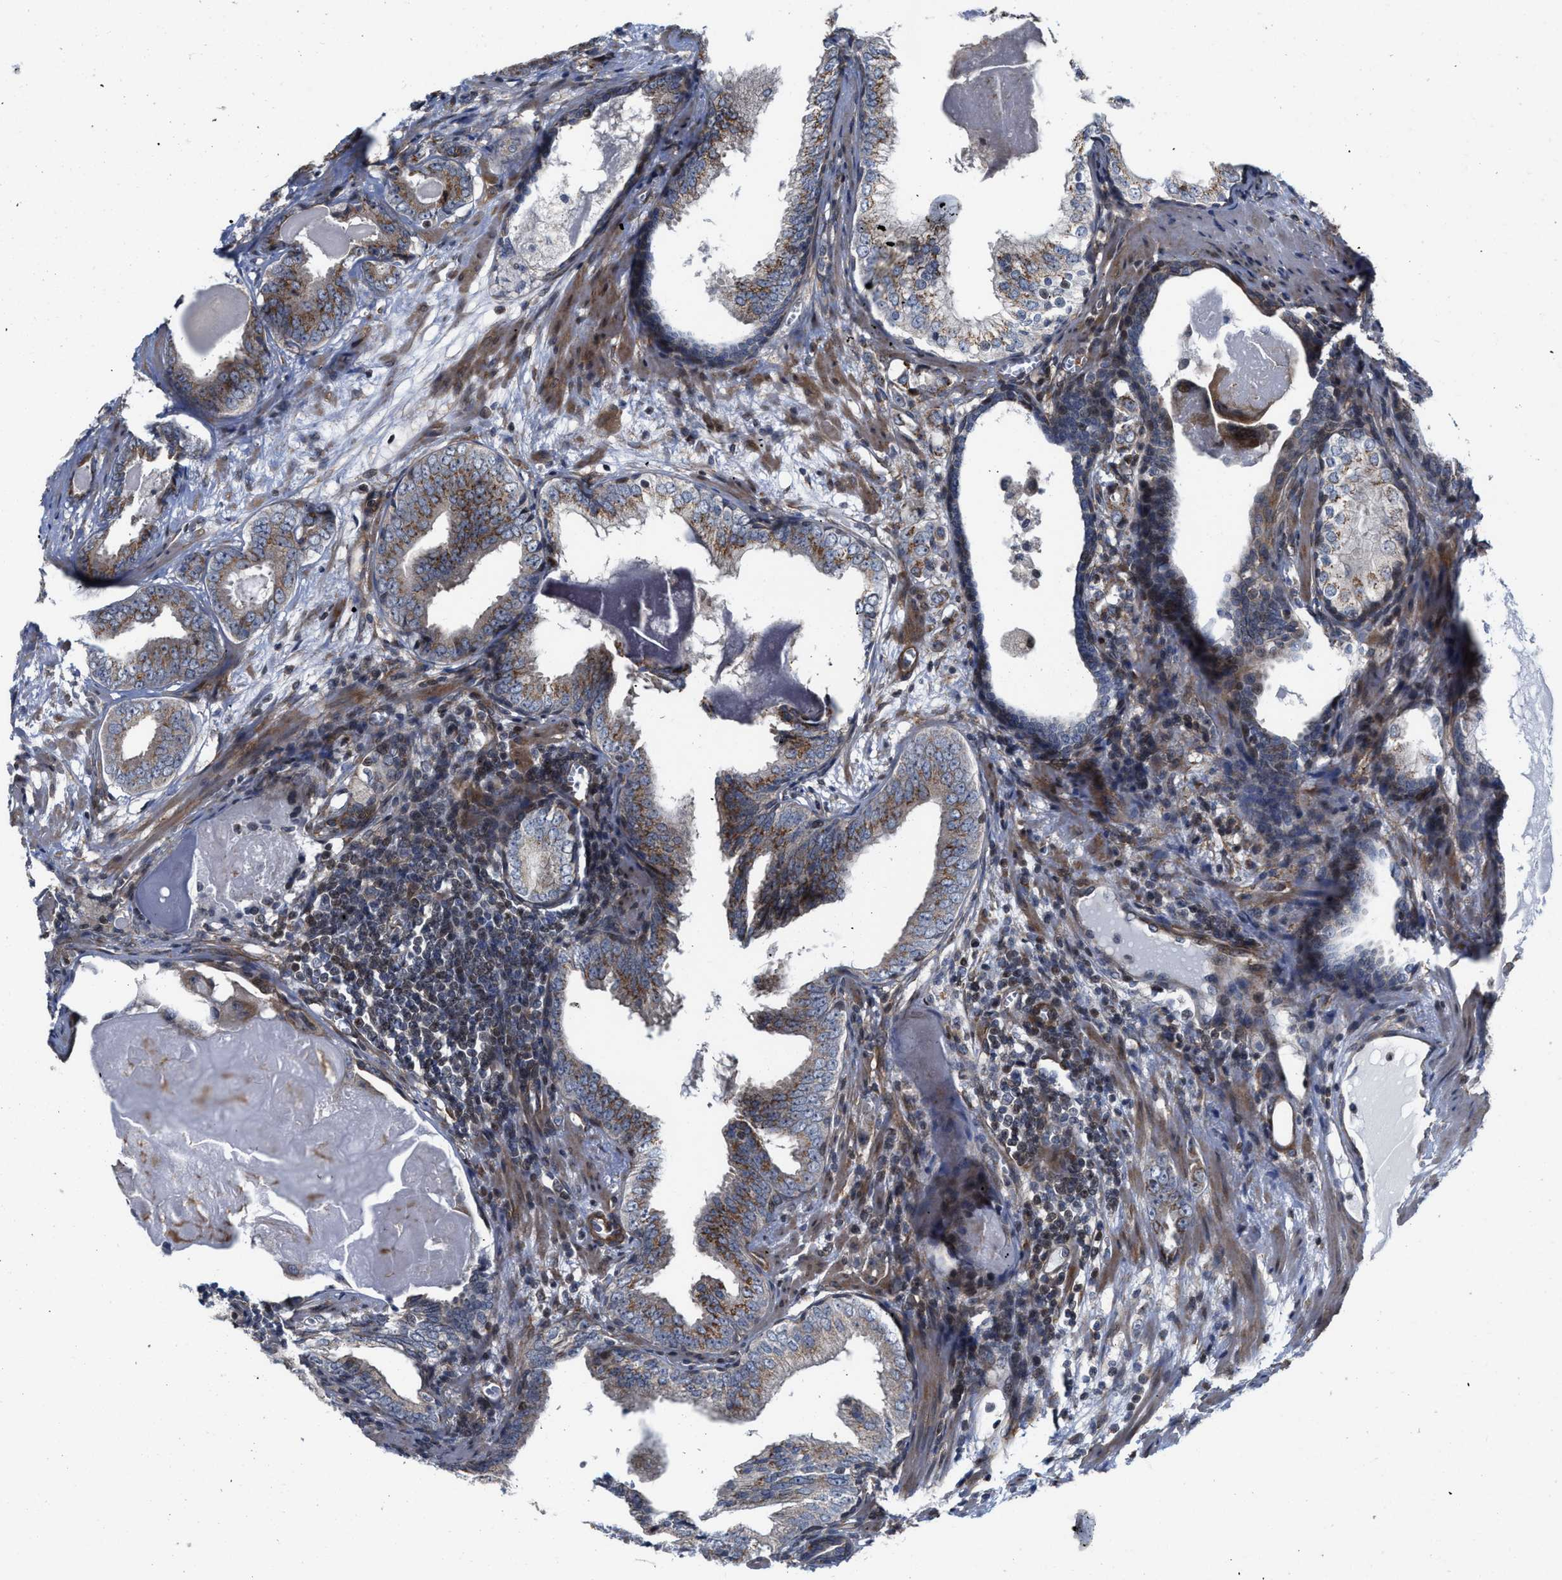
{"staining": {"intensity": "moderate", "quantity": ">75%", "location": "cytoplasmic/membranous"}, "tissue": "prostate cancer", "cell_type": "Tumor cells", "image_type": "cancer", "snomed": [{"axis": "morphology", "description": "Adenocarcinoma, Medium grade"}, {"axis": "topography", "description": "Prostate"}], "caption": "Tumor cells show moderate cytoplasmic/membranous positivity in approximately >75% of cells in prostate cancer (medium-grade adenocarcinoma). Nuclei are stained in blue.", "gene": "TGFB1I1", "patient": {"sex": "male", "age": 79}}